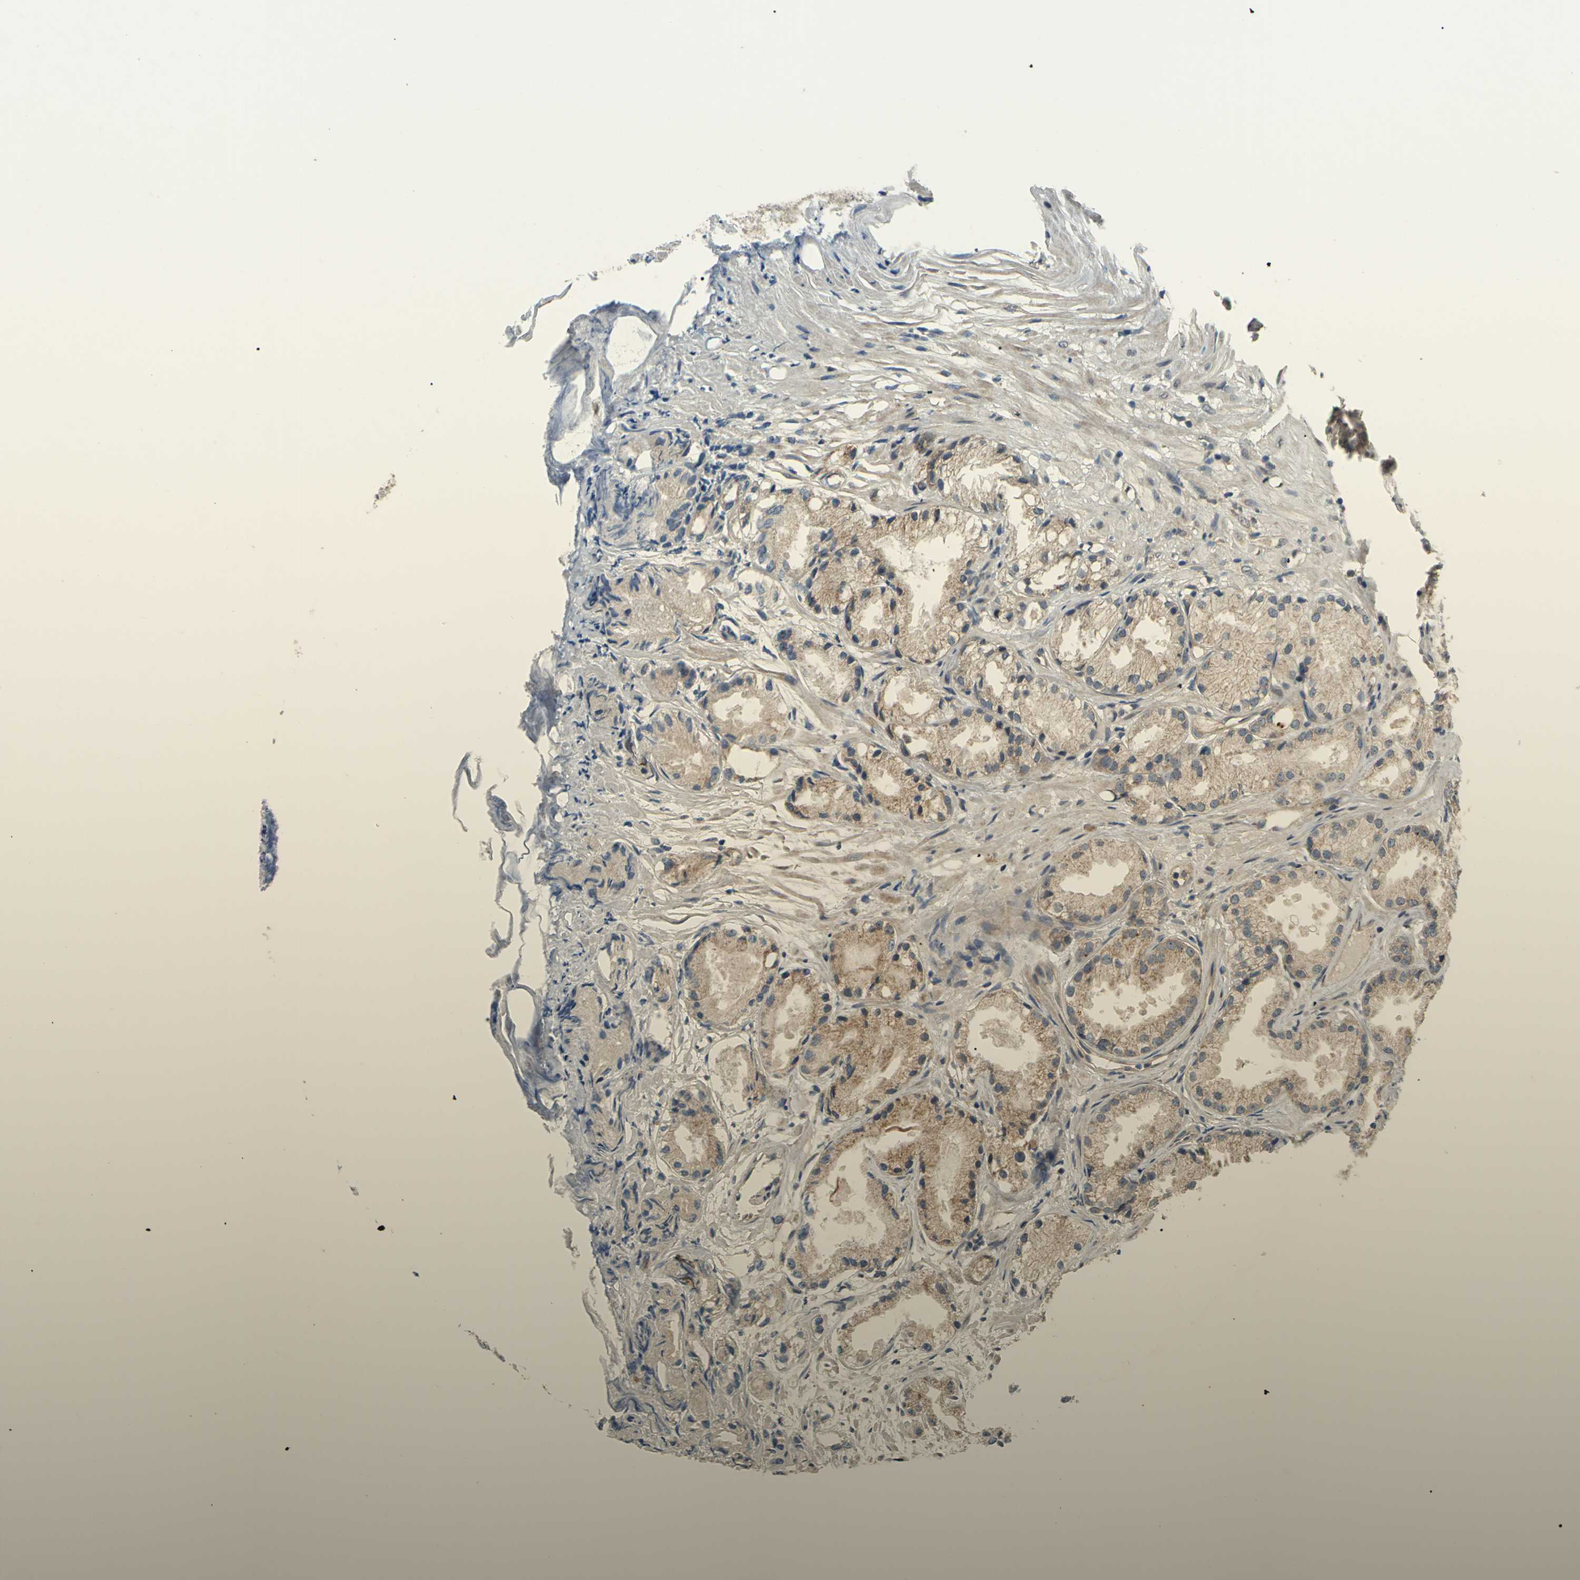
{"staining": {"intensity": "weak", "quantity": ">75%", "location": "cytoplasmic/membranous"}, "tissue": "prostate cancer", "cell_type": "Tumor cells", "image_type": "cancer", "snomed": [{"axis": "morphology", "description": "Adenocarcinoma, Low grade"}, {"axis": "topography", "description": "Prostate"}], "caption": "The micrograph shows a brown stain indicating the presence of a protein in the cytoplasmic/membranous of tumor cells in prostate cancer (low-grade adenocarcinoma).", "gene": "CD164", "patient": {"sex": "male", "age": 72}}